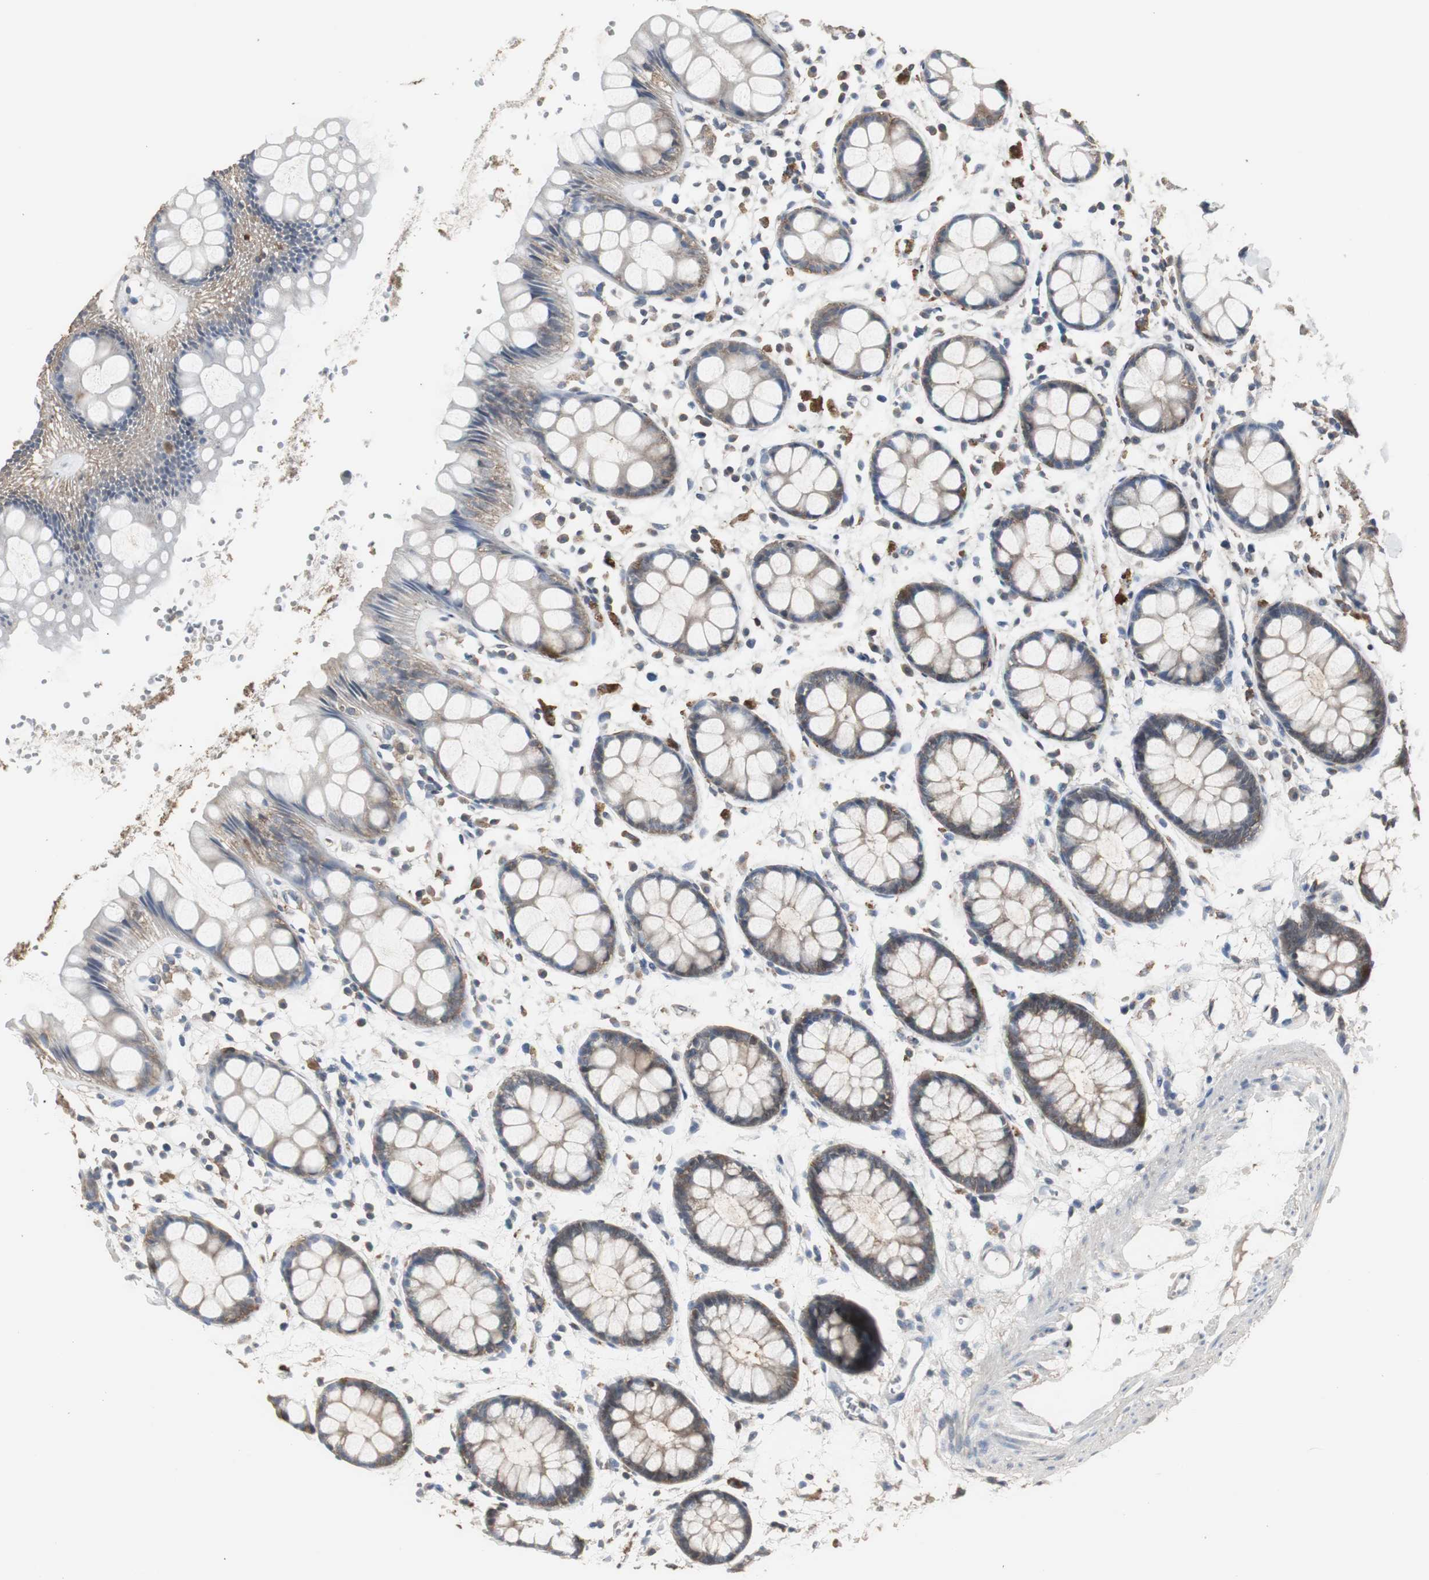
{"staining": {"intensity": "moderate", "quantity": "25%-75%", "location": "cytoplasmic/membranous"}, "tissue": "rectum", "cell_type": "Glandular cells", "image_type": "normal", "snomed": [{"axis": "morphology", "description": "Normal tissue, NOS"}, {"axis": "topography", "description": "Rectum"}], "caption": "Rectum was stained to show a protein in brown. There is medium levels of moderate cytoplasmic/membranous positivity in about 25%-75% of glandular cells.", "gene": "HPRT1", "patient": {"sex": "female", "age": 66}}